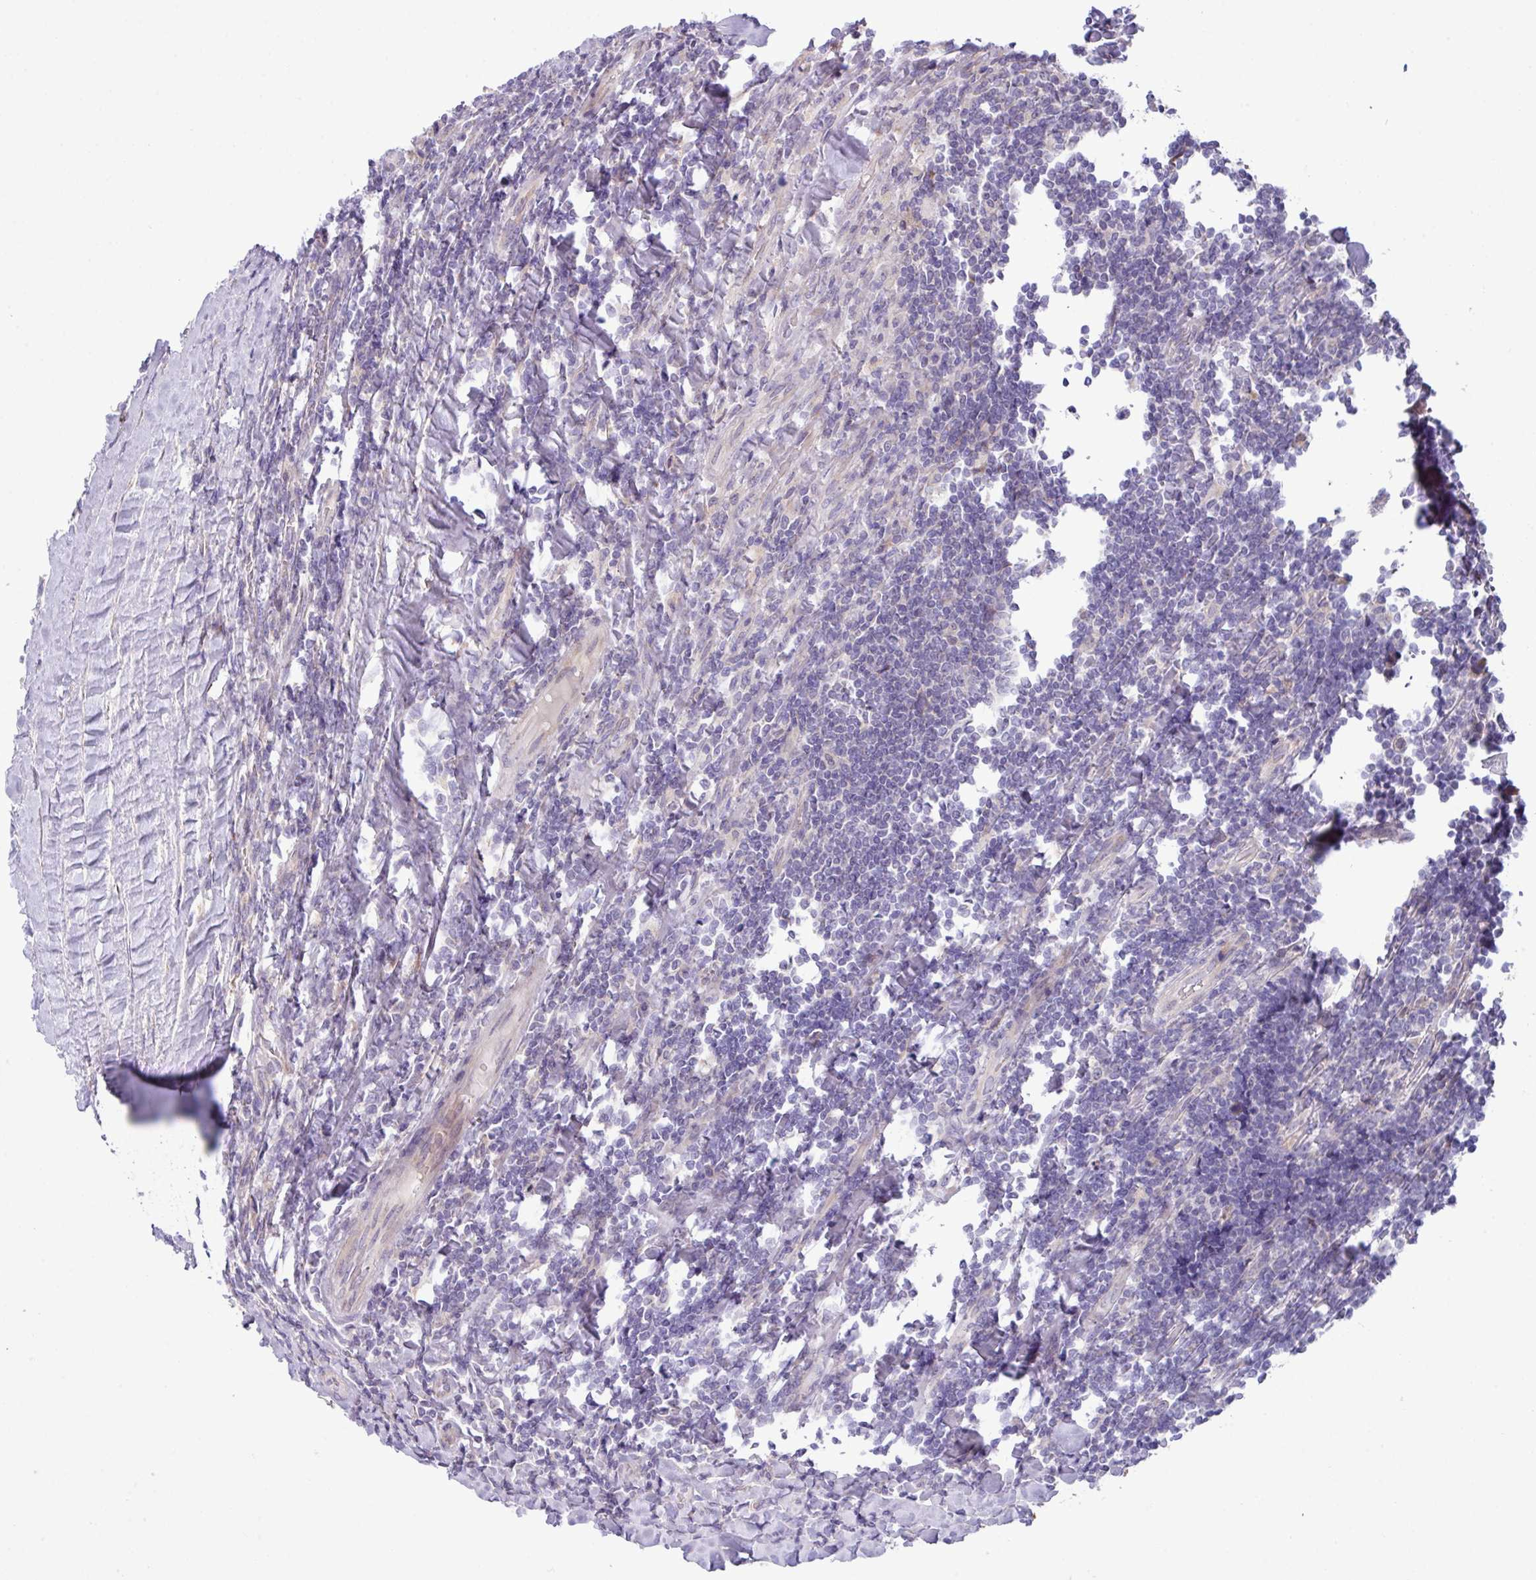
{"staining": {"intensity": "negative", "quantity": "none", "location": "none"}, "tissue": "lymphoma", "cell_type": "Tumor cells", "image_type": "cancer", "snomed": [{"axis": "morphology", "description": "Malignant lymphoma, non-Hodgkin's type, Low grade"}, {"axis": "topography", "description": "Lymph node"}], "caption": "Image shows no protein expression in tumor cells of lymphoma tissue.", "gene": "IRGC", "patient": {"sex": "male", "age": 52}}